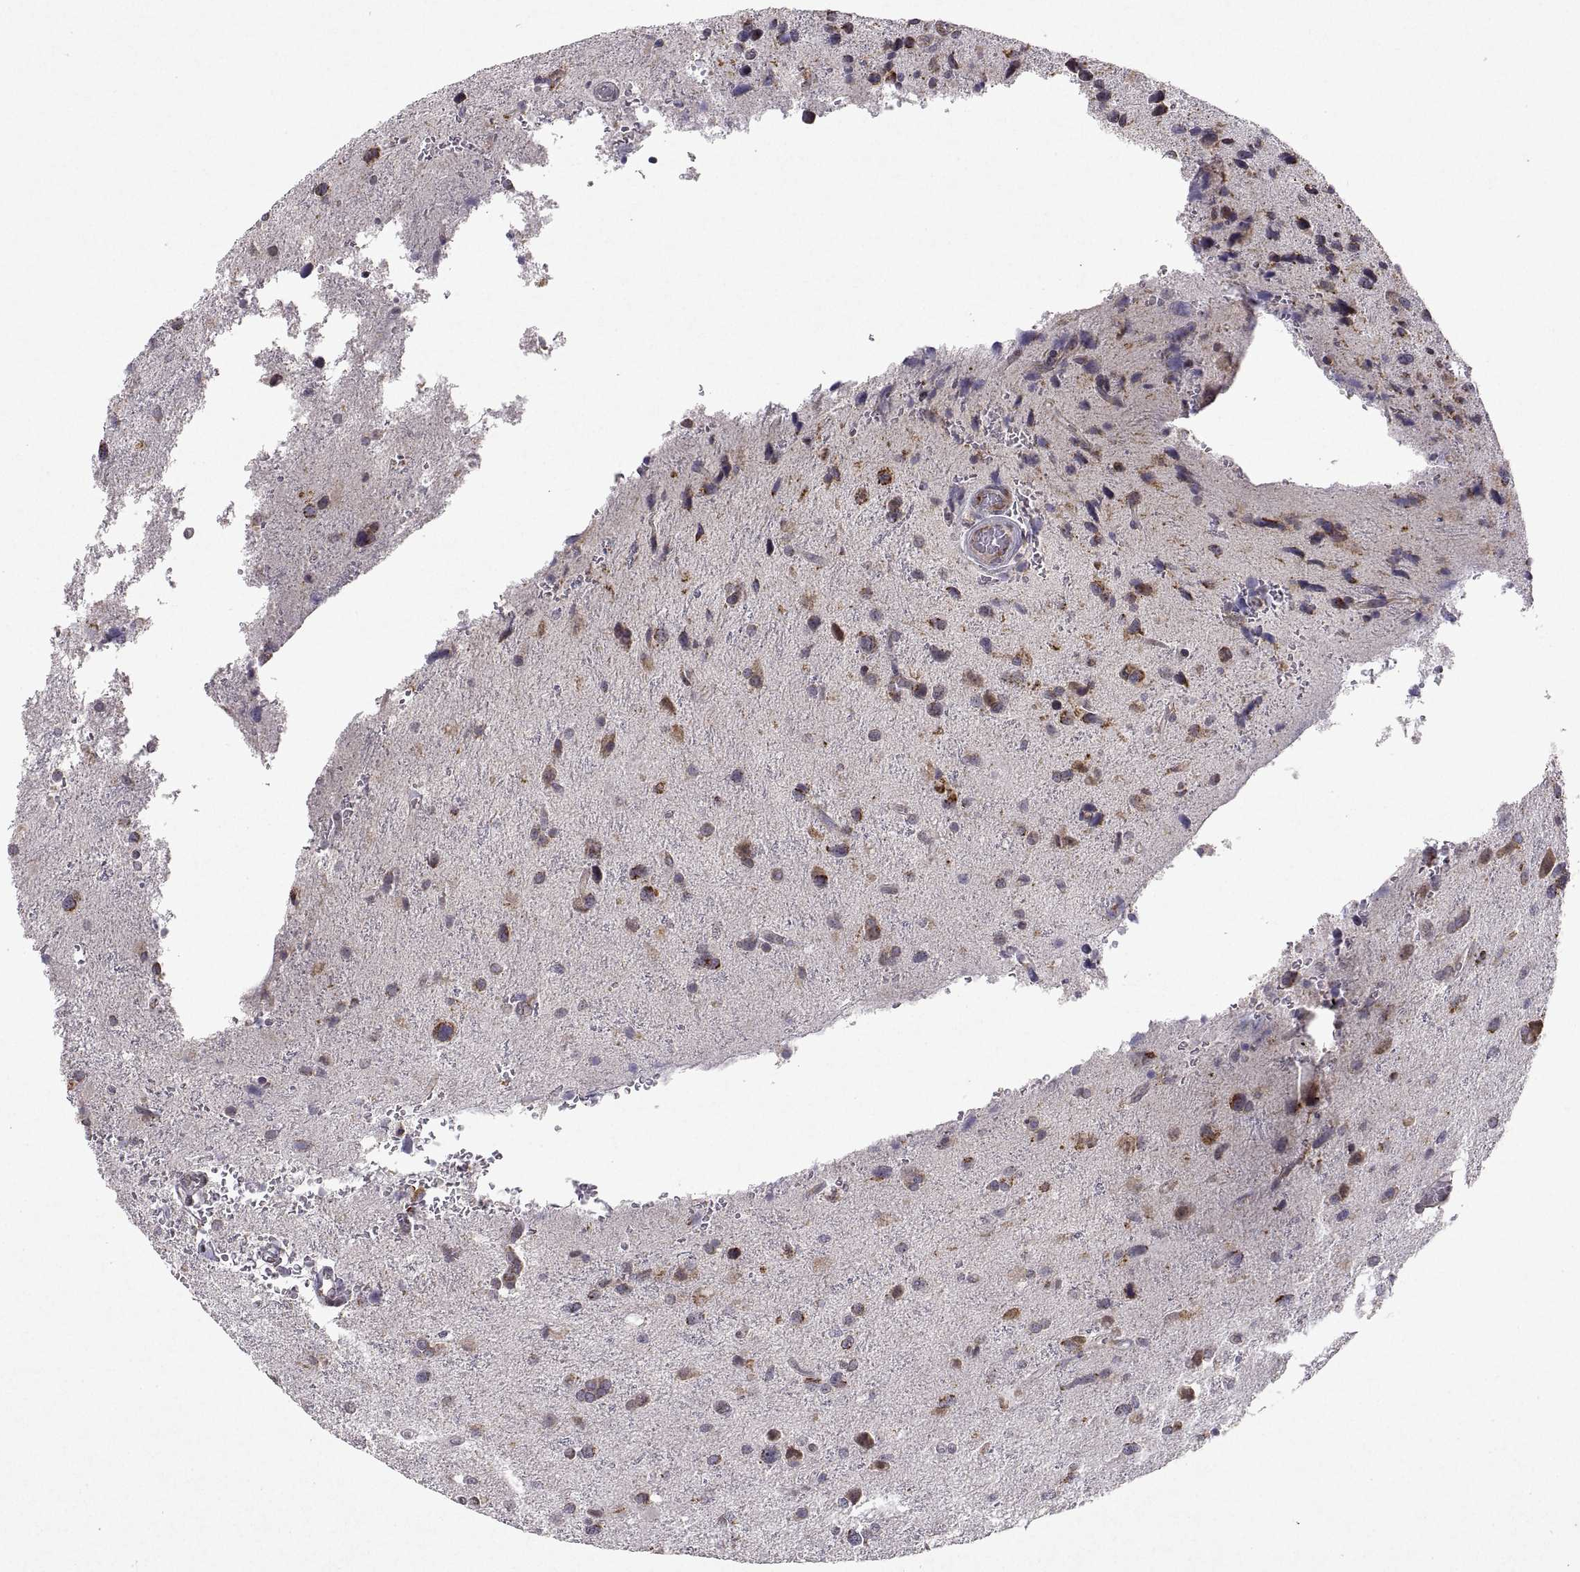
{"staining": {"intensity": "negative", "quantity": "none", "location": "none"}, "tissue": "glioma", "cell_type": "Tumor cells", "image_type": "cancer", "snomed": [{"axis": "morphology", "description": "Glioma, malignant, NOS"}, {"axis": "morphology", "description": "Glioma, malignant, High grade"}, {"axis": "topography", "description": "Brain"}], "caption": "Immunohistochemical staining of human glioma (malignant) shows no significant positivity in tumor cells.", "gene": "MANBAL", "patient": {"sex": "female", "age": 71}}